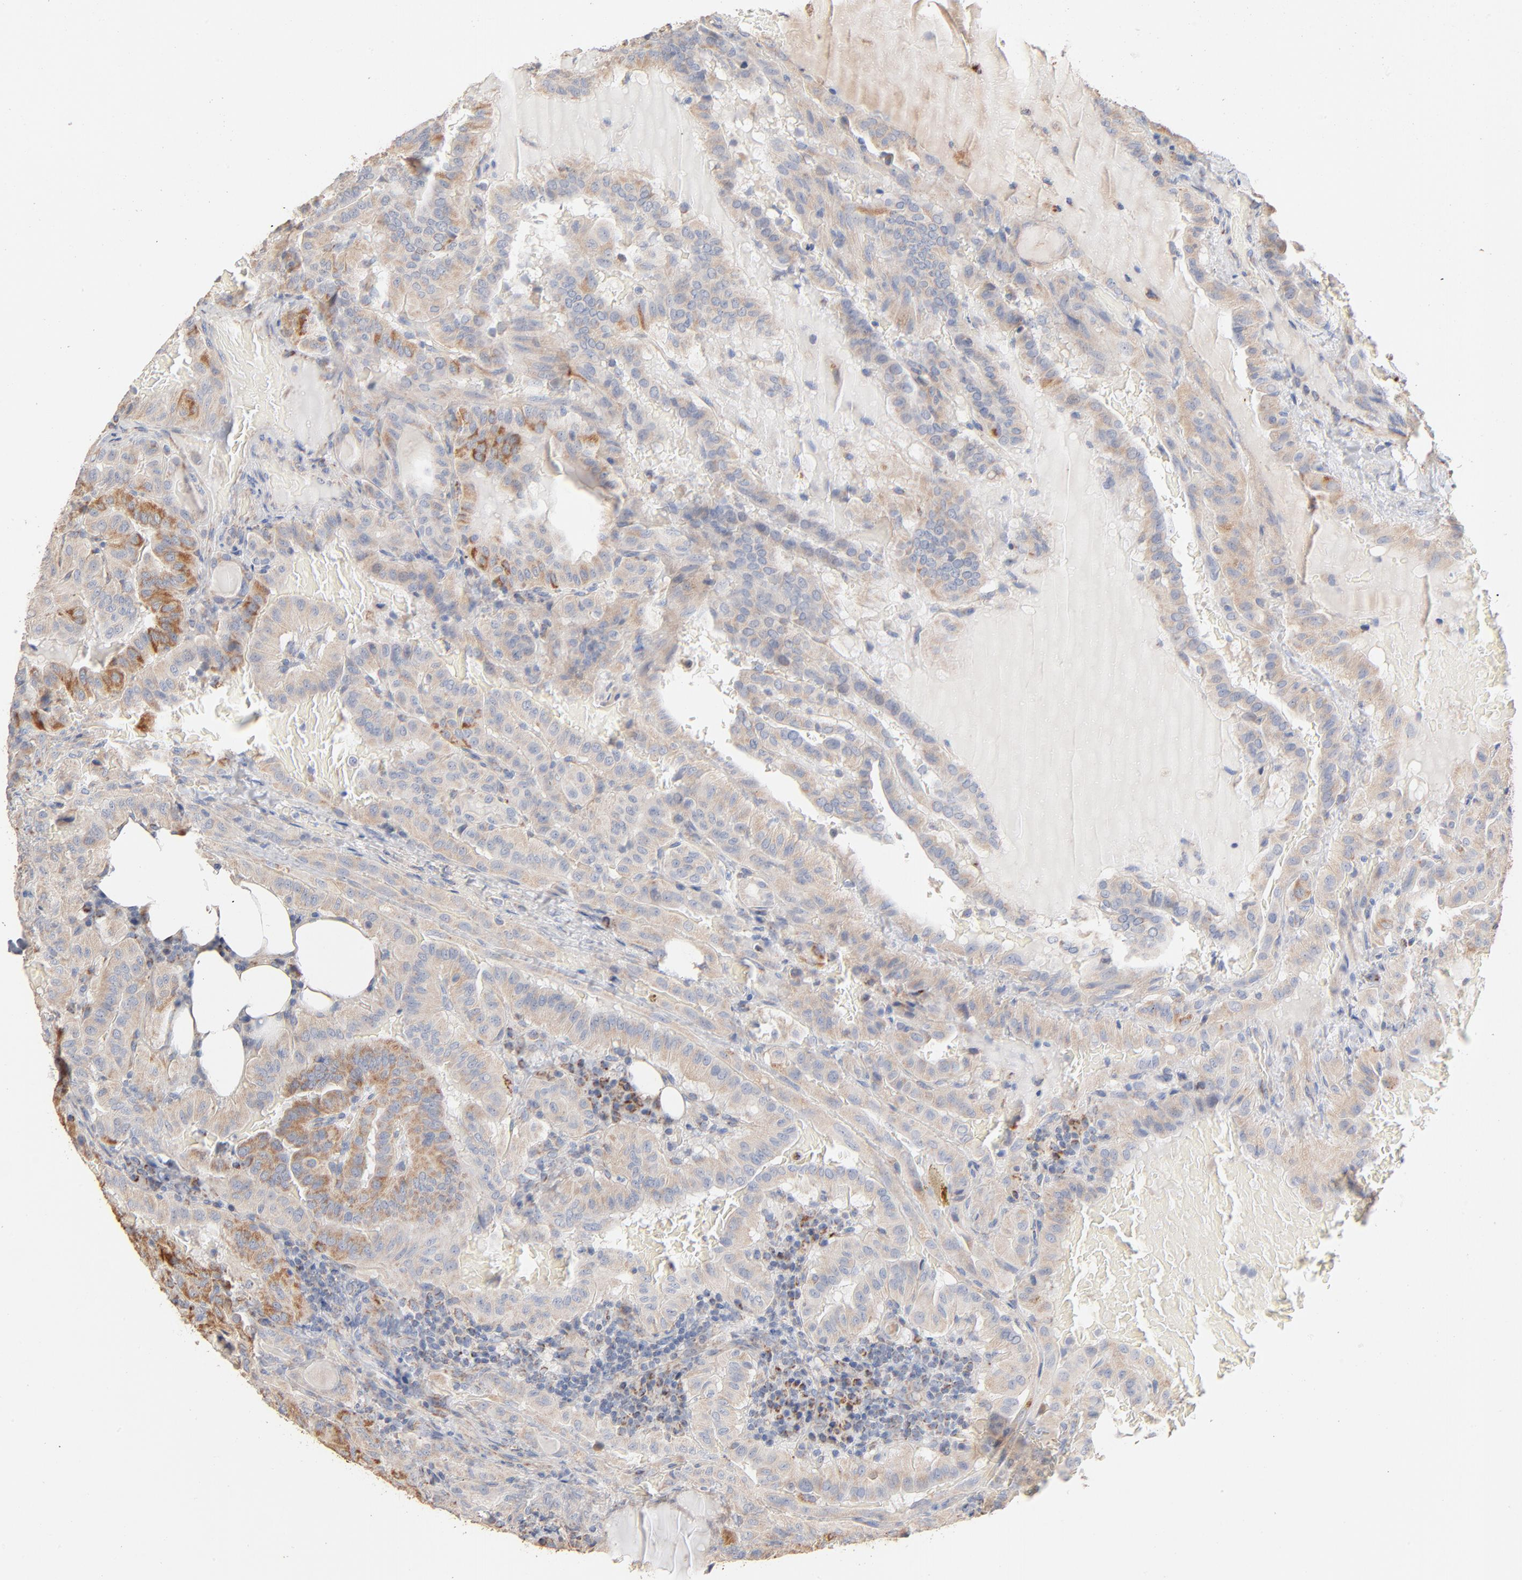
{"staining": {"intensity": "moderate", "quantity": ">75%", "location": "cytoplasmic/membranous"}, "tissue": "thyroid cancer", "cell_type": "Tumor cells", "image_type": "cancer", "snomed": [{"axis": "morphology", "description": "Papillary adenocarcinoma, NOS"}, {"axis": "topography", "description": "Thyroid gland"}], "caption": "Thyroid papillary adenocarcinoma stained with a brown dye demonstrates moderate cytoplasmic/membranous positive positivity in approximately >75% of tumor cells.", "gene": "UQCRC1", "patient": {"sex": "male", "age": 77}}